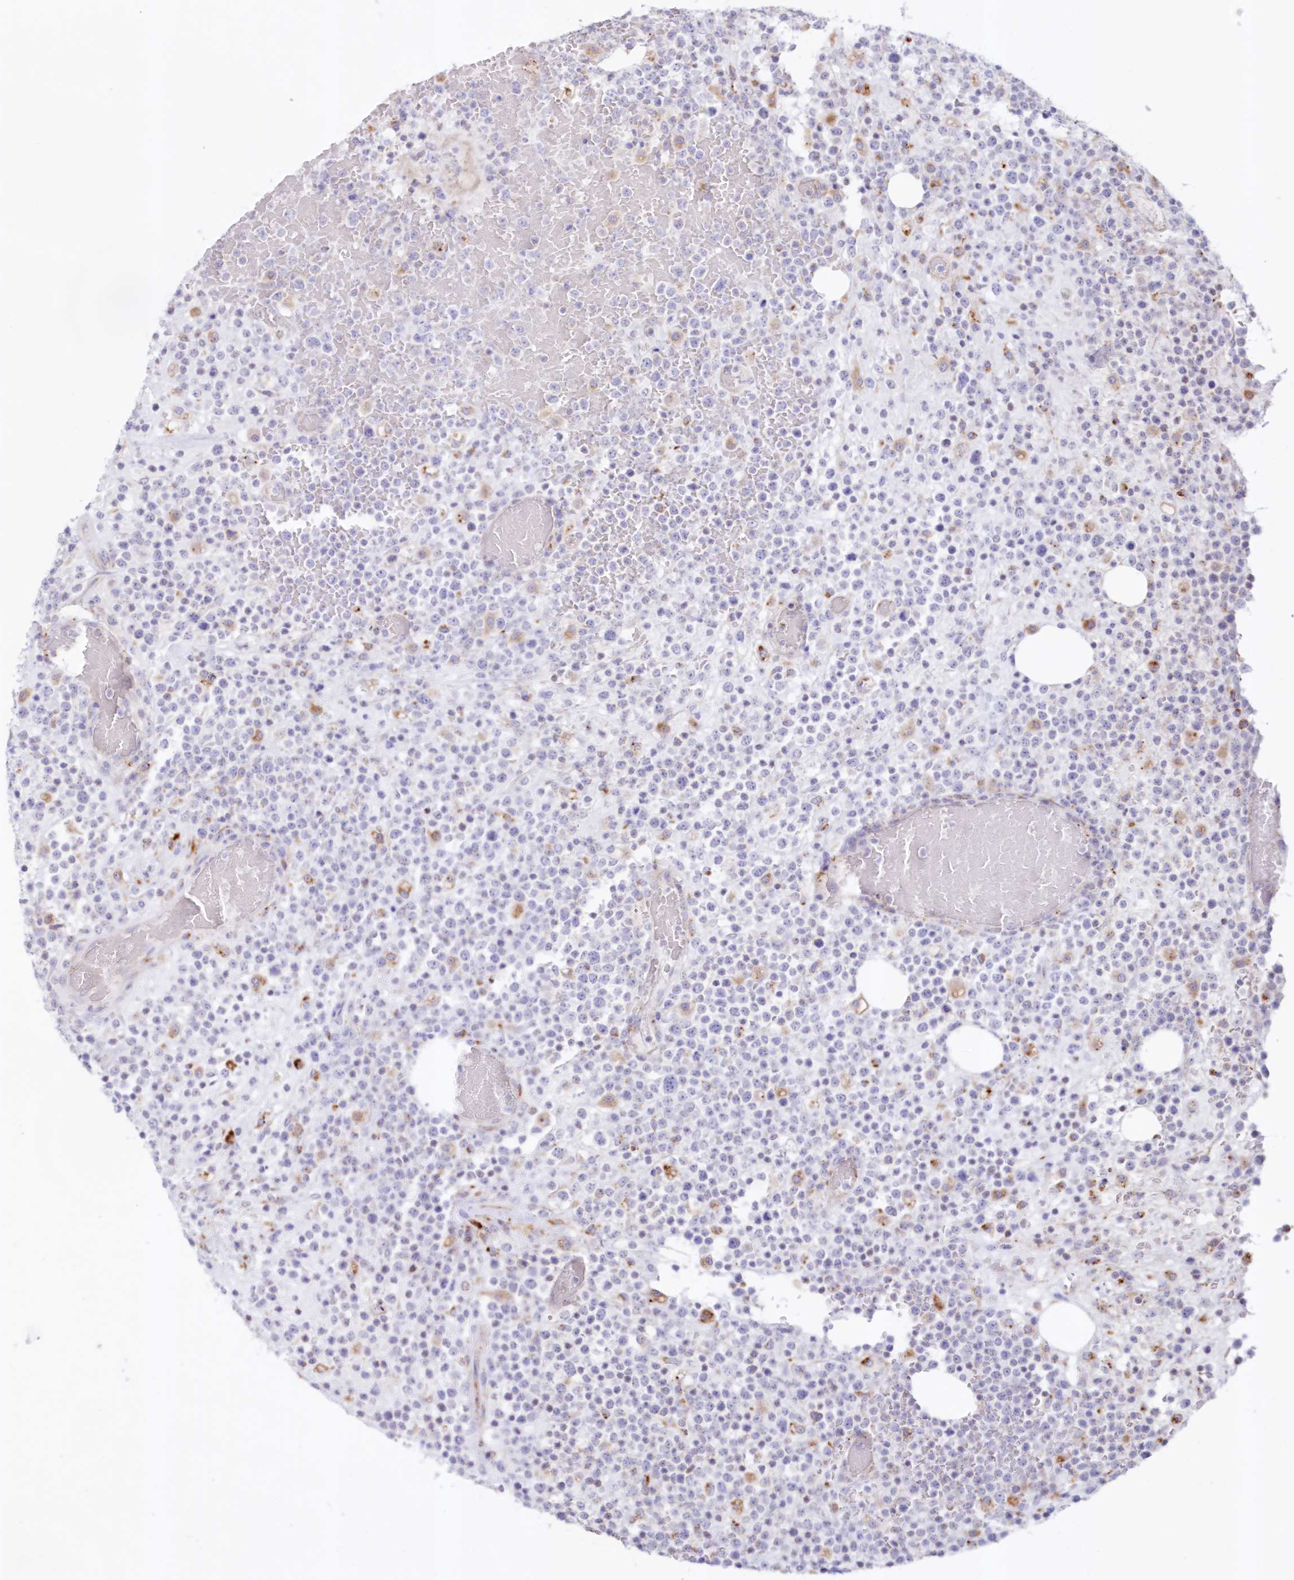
{"staining": {"intensity": "negative", "quantity": "none", "location": "none"}, "tissue": "lymphoma", "cell_type": "Tumor cells", "image_type": "cancer", "snomed": [{"axis": "morphology", "description": "Malignant lymphoma, non-Hodgkin's type, High grade"}, {"axis": "topography", "description": "Colon"}], "caption": "Image shows no significant protein expression in tumor cells of high-grade malignant lymphoma, non-Hodgkin's type. (DAB immunohistochemistry, high magnification).", "gene": "TPP1", "patient": {"sex": "female", "age": 53}}